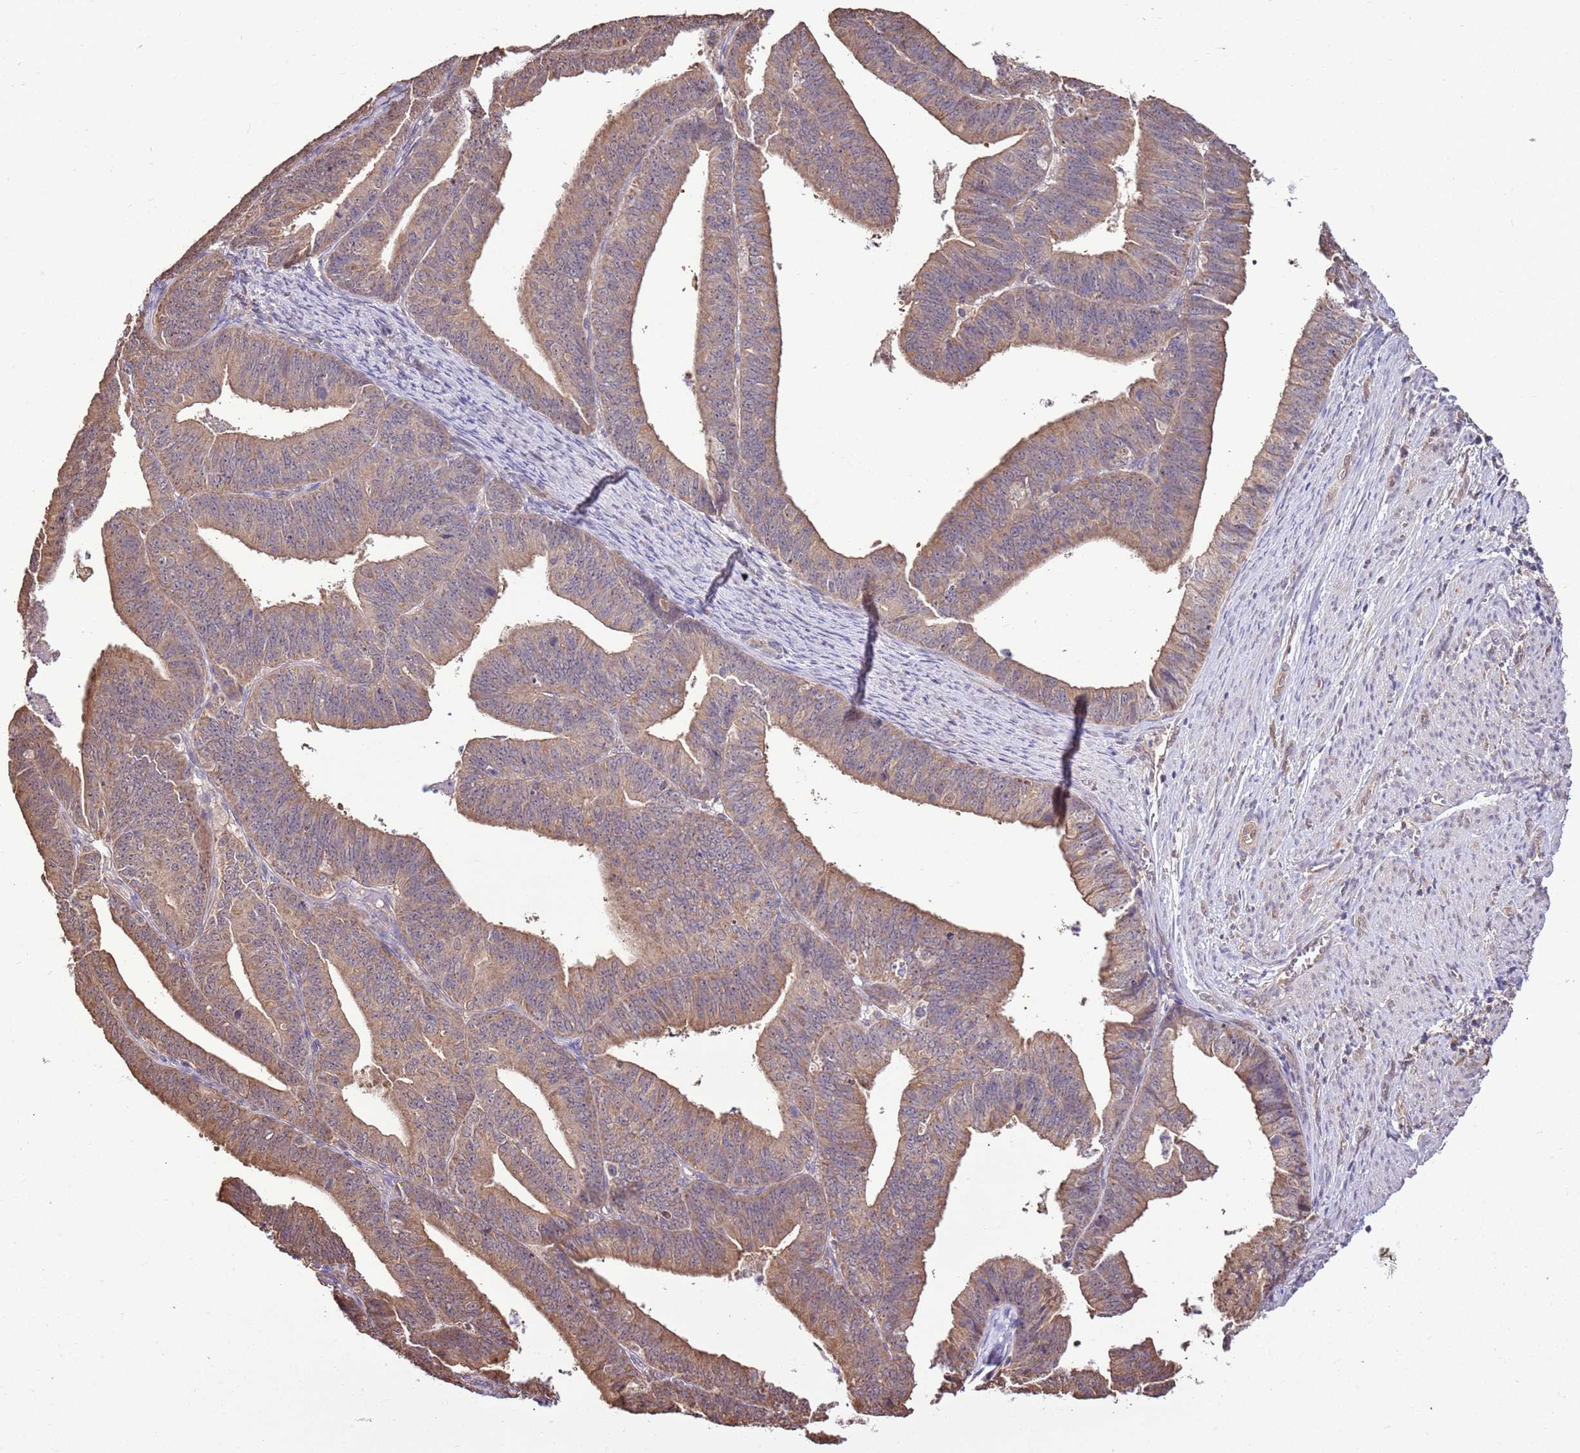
{"staining": {"intensity": "weak", "quantity": "25%-75%", "location": "cytoplasmic/membranous"}, "tissue": "endometrial cancer", "cell_type": "Tumor cells", "image_type": "cancer", "snomed": [{"axis": "morphology", "description": "Adenocarcinoma, NOS"}, {"axis": "topography", "description": "Endometrium"}], "caption": "Approximately 25%-75% of tumor cells in human adenocarcinoma (endometrial) exhibit weak cytoplasmic/membranous protein positivity as visualized by brown immunohistochemical staining.", "gene": "BBS5", "patient": {"sex": "female", "age": 73}}